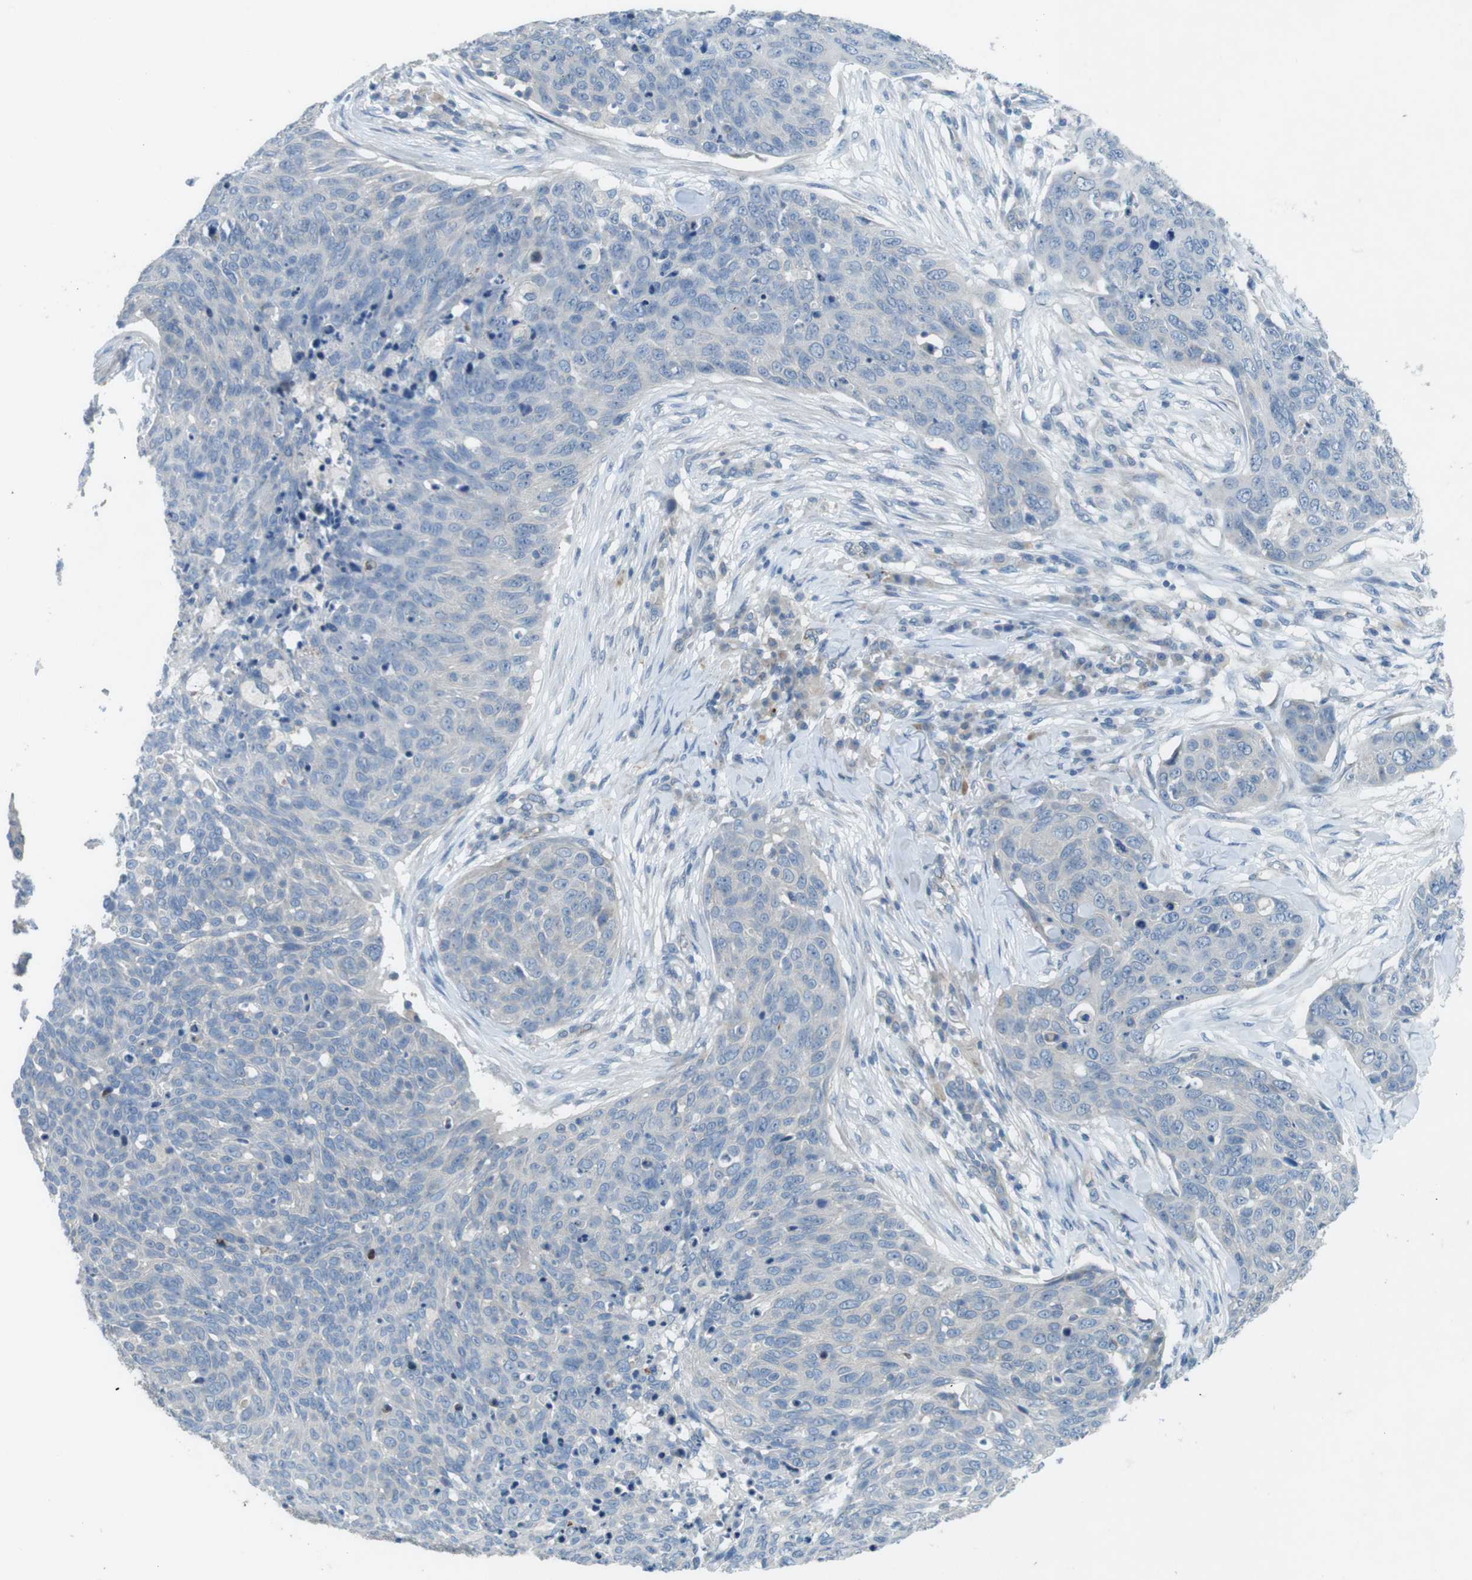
{"staining": {"intensity": "negative", "quantity": "none", "location": "none"}, "tissue": "skin cancer", "cell_type": "Tumor cells", "image_type": "cancer", "snomed": [{"axis": "morphology", "description": "Squamous cell carcinoma in situ, NOS"}, {"axis": "morphology", "description": "Squamous cell carcinoma, NOS"}, {"axis": "topography", "description": "Skin"}], "caption": "A micrograph of human skin squamous cell carcinoma is negative for staining in tumor cells.", "gene": "TYW1", "patient": {"sex": "male", "age": 93}}